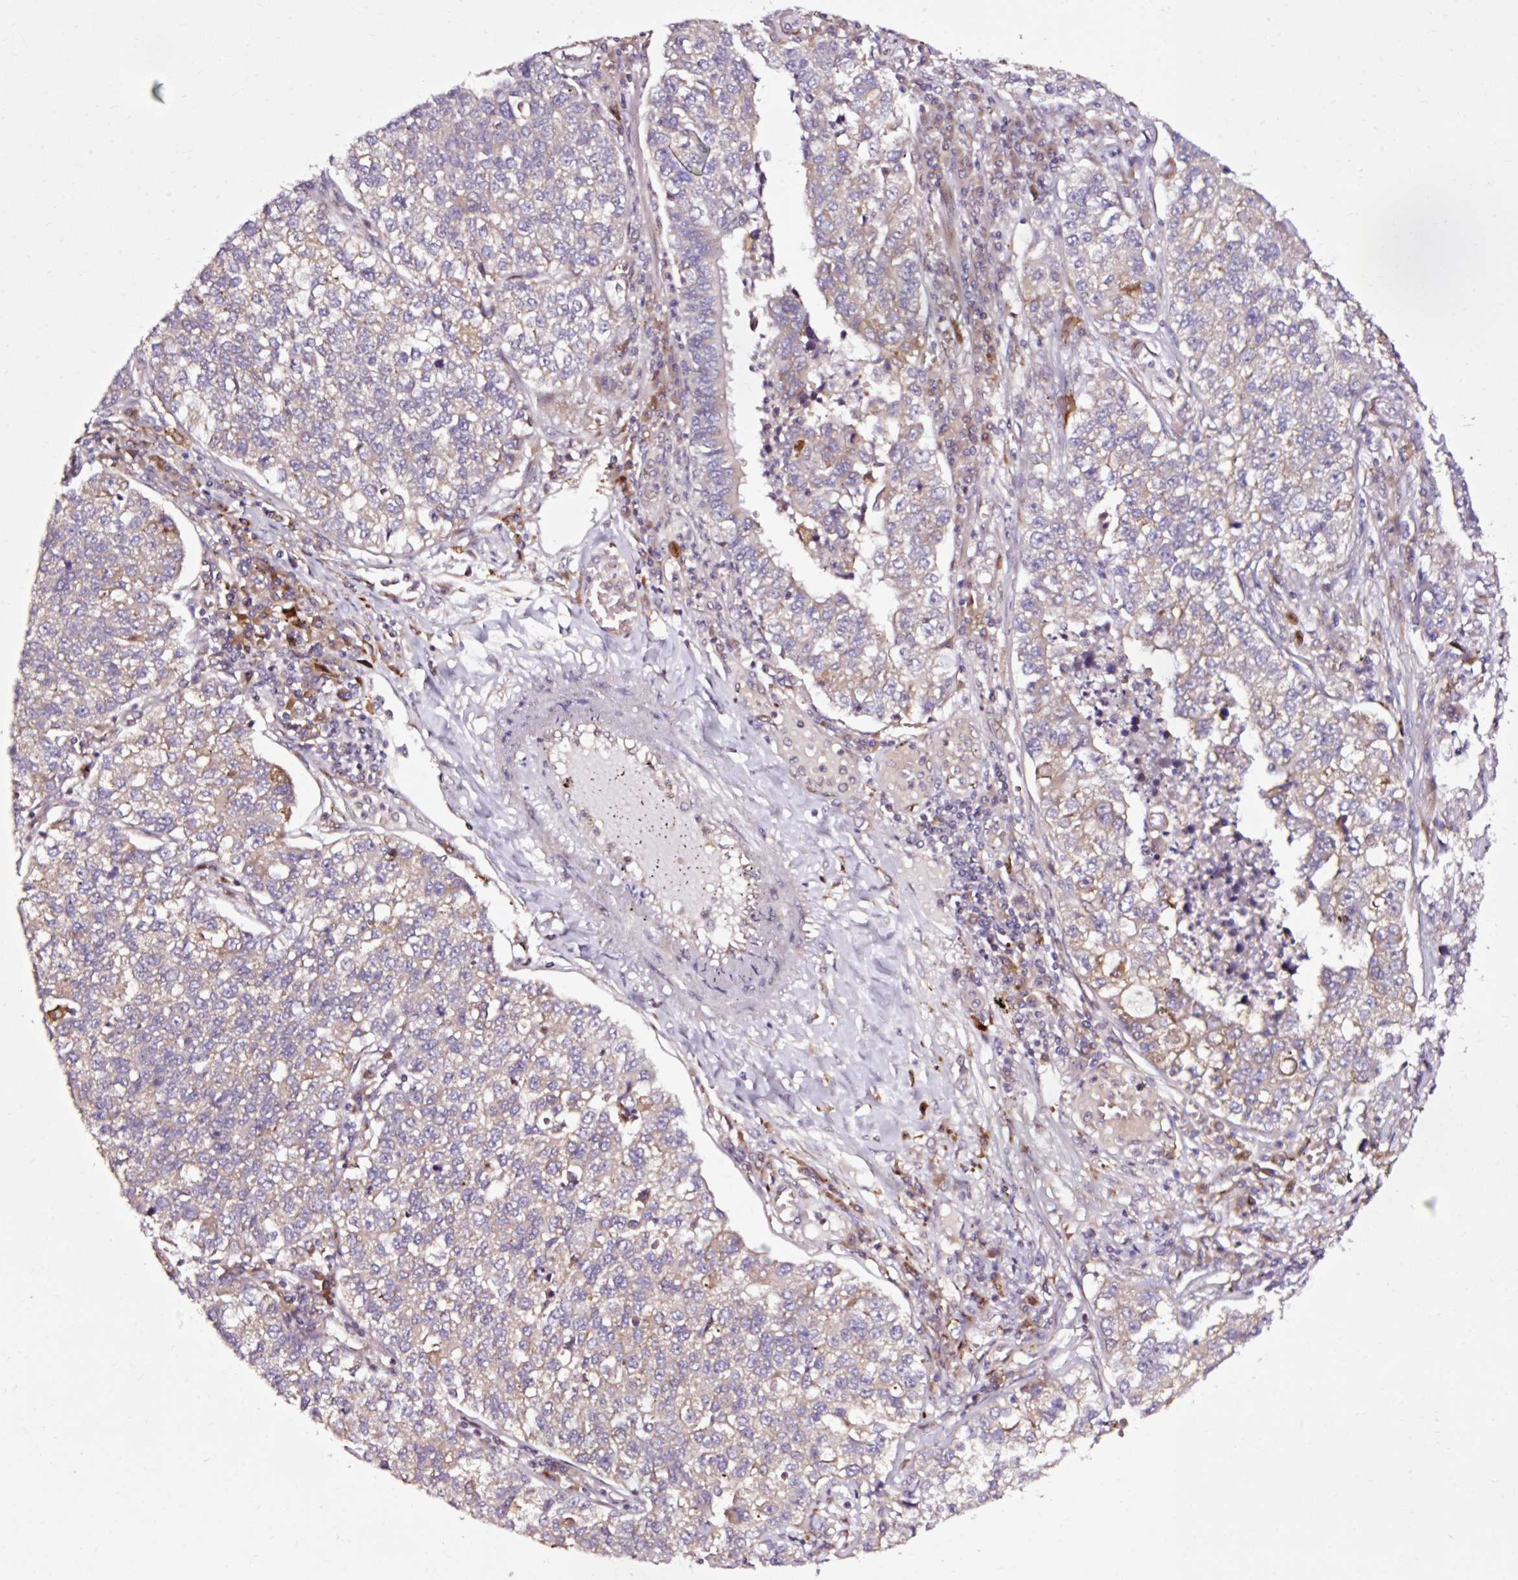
{"staining": {"intensity": "negative", "quantity": "none", "location": "none"}, "tissue": "lung cancer", "cell_type": "Tumor cells", "image_type": "cancer", "snomed": [{"axis": "morphology", "description": "Adenocarcinoma, NOS"}, {"axis": "topography", "description": "Lung"}], "caption": "A photomicrograph of lung adenocarcinoma stained for a protein reveals no brown staining in tumor cells.", "gene": "NAPA", "patient": {"sex": "male", "age": 49}}